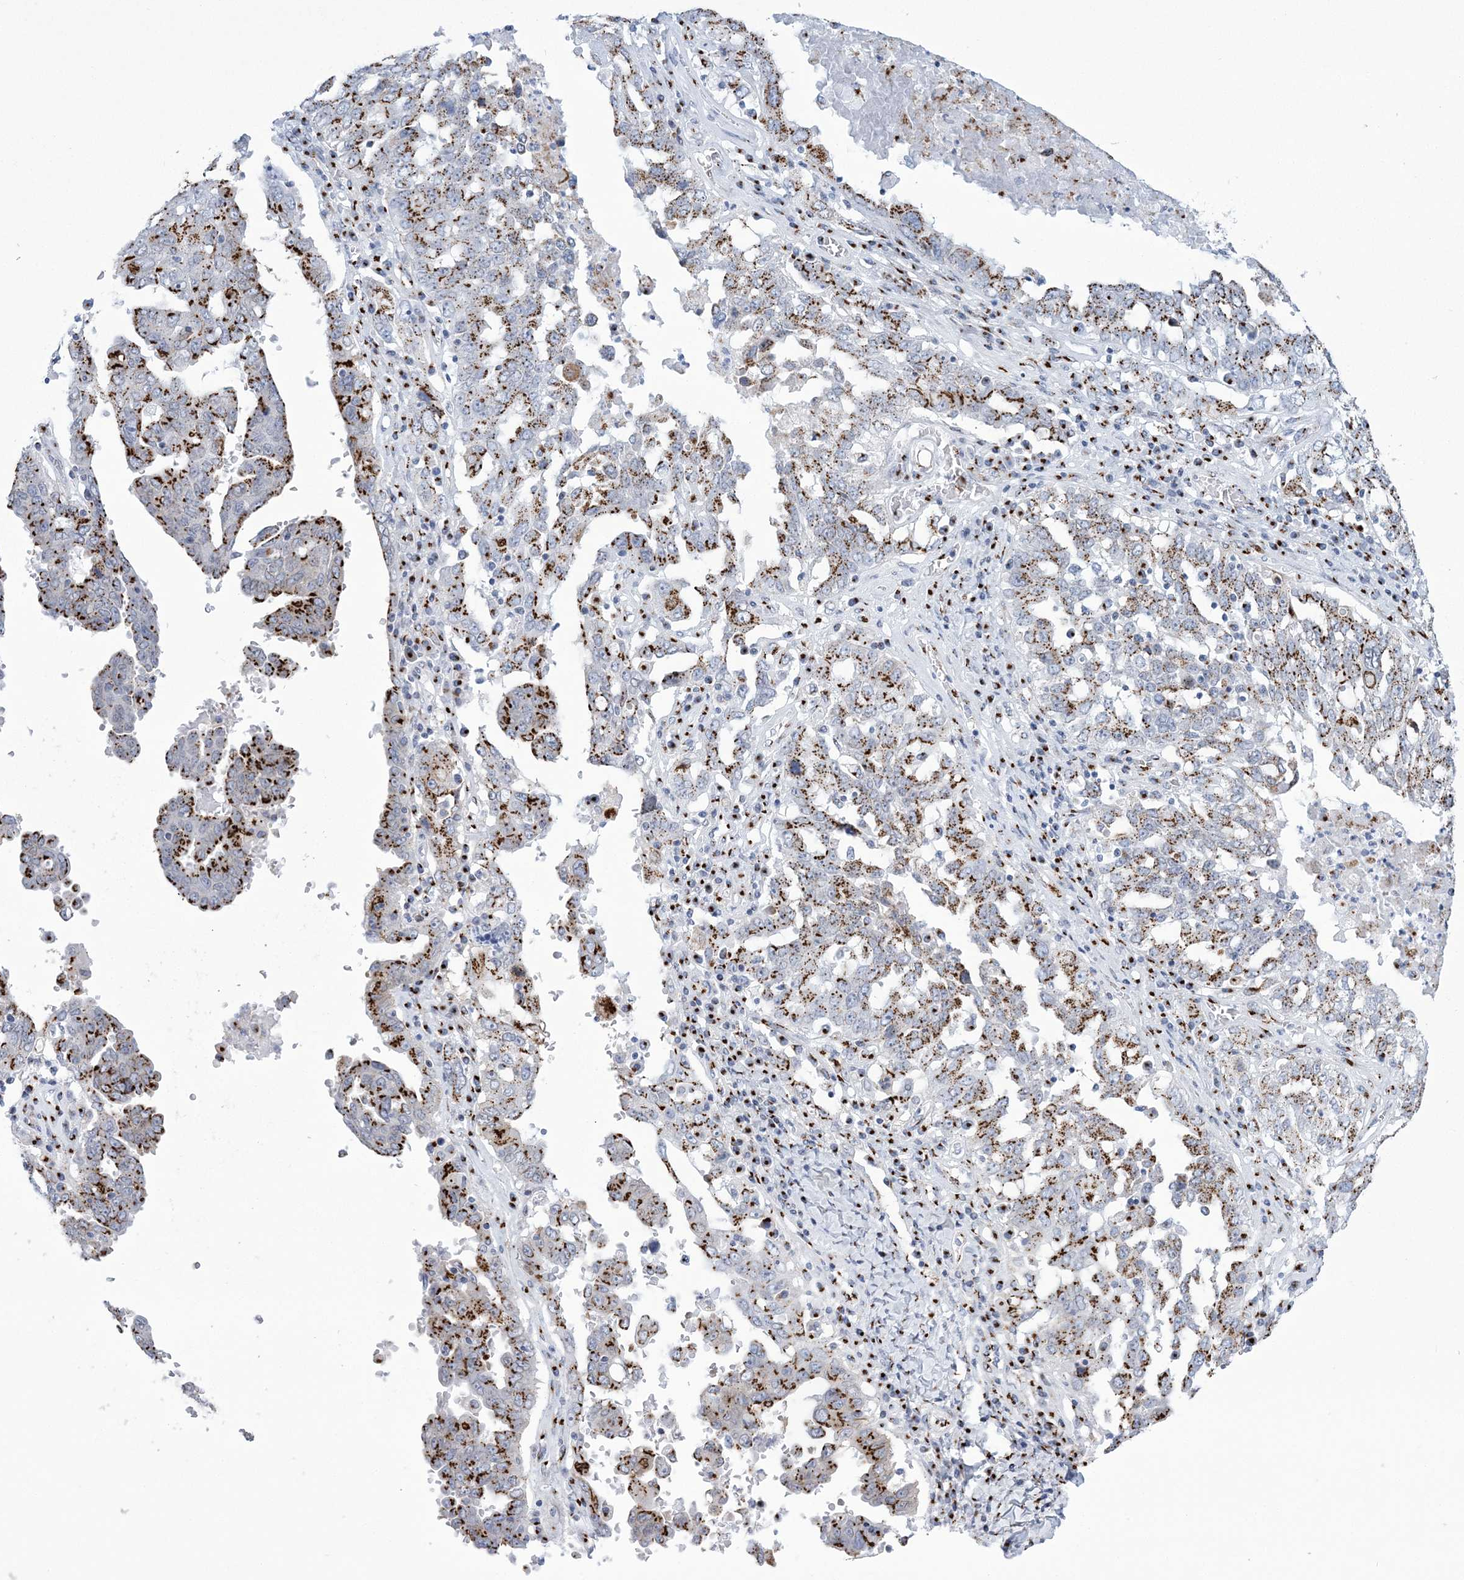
{"staining": {"intensity": "moderate", "quantity": ">75%", "location": "cytoplasmic/membranous"}, "tissue": "ovarian cancer", "cell_type": "Tumor cells", "image_type": "cancer", "snomed": [{"axis": "morphology", "description": "Carcinoma, endometroid"}, {"axis": "topography", "description": "Ovary"}], "caption": "Endometroid carcinoma (ovarian) tissue reveals moderate cytoplasmic/membranous positivity in approximately >75% of tumor cells", "gene": "SLX9", "patient": {"sex": "female", "age": 62}}